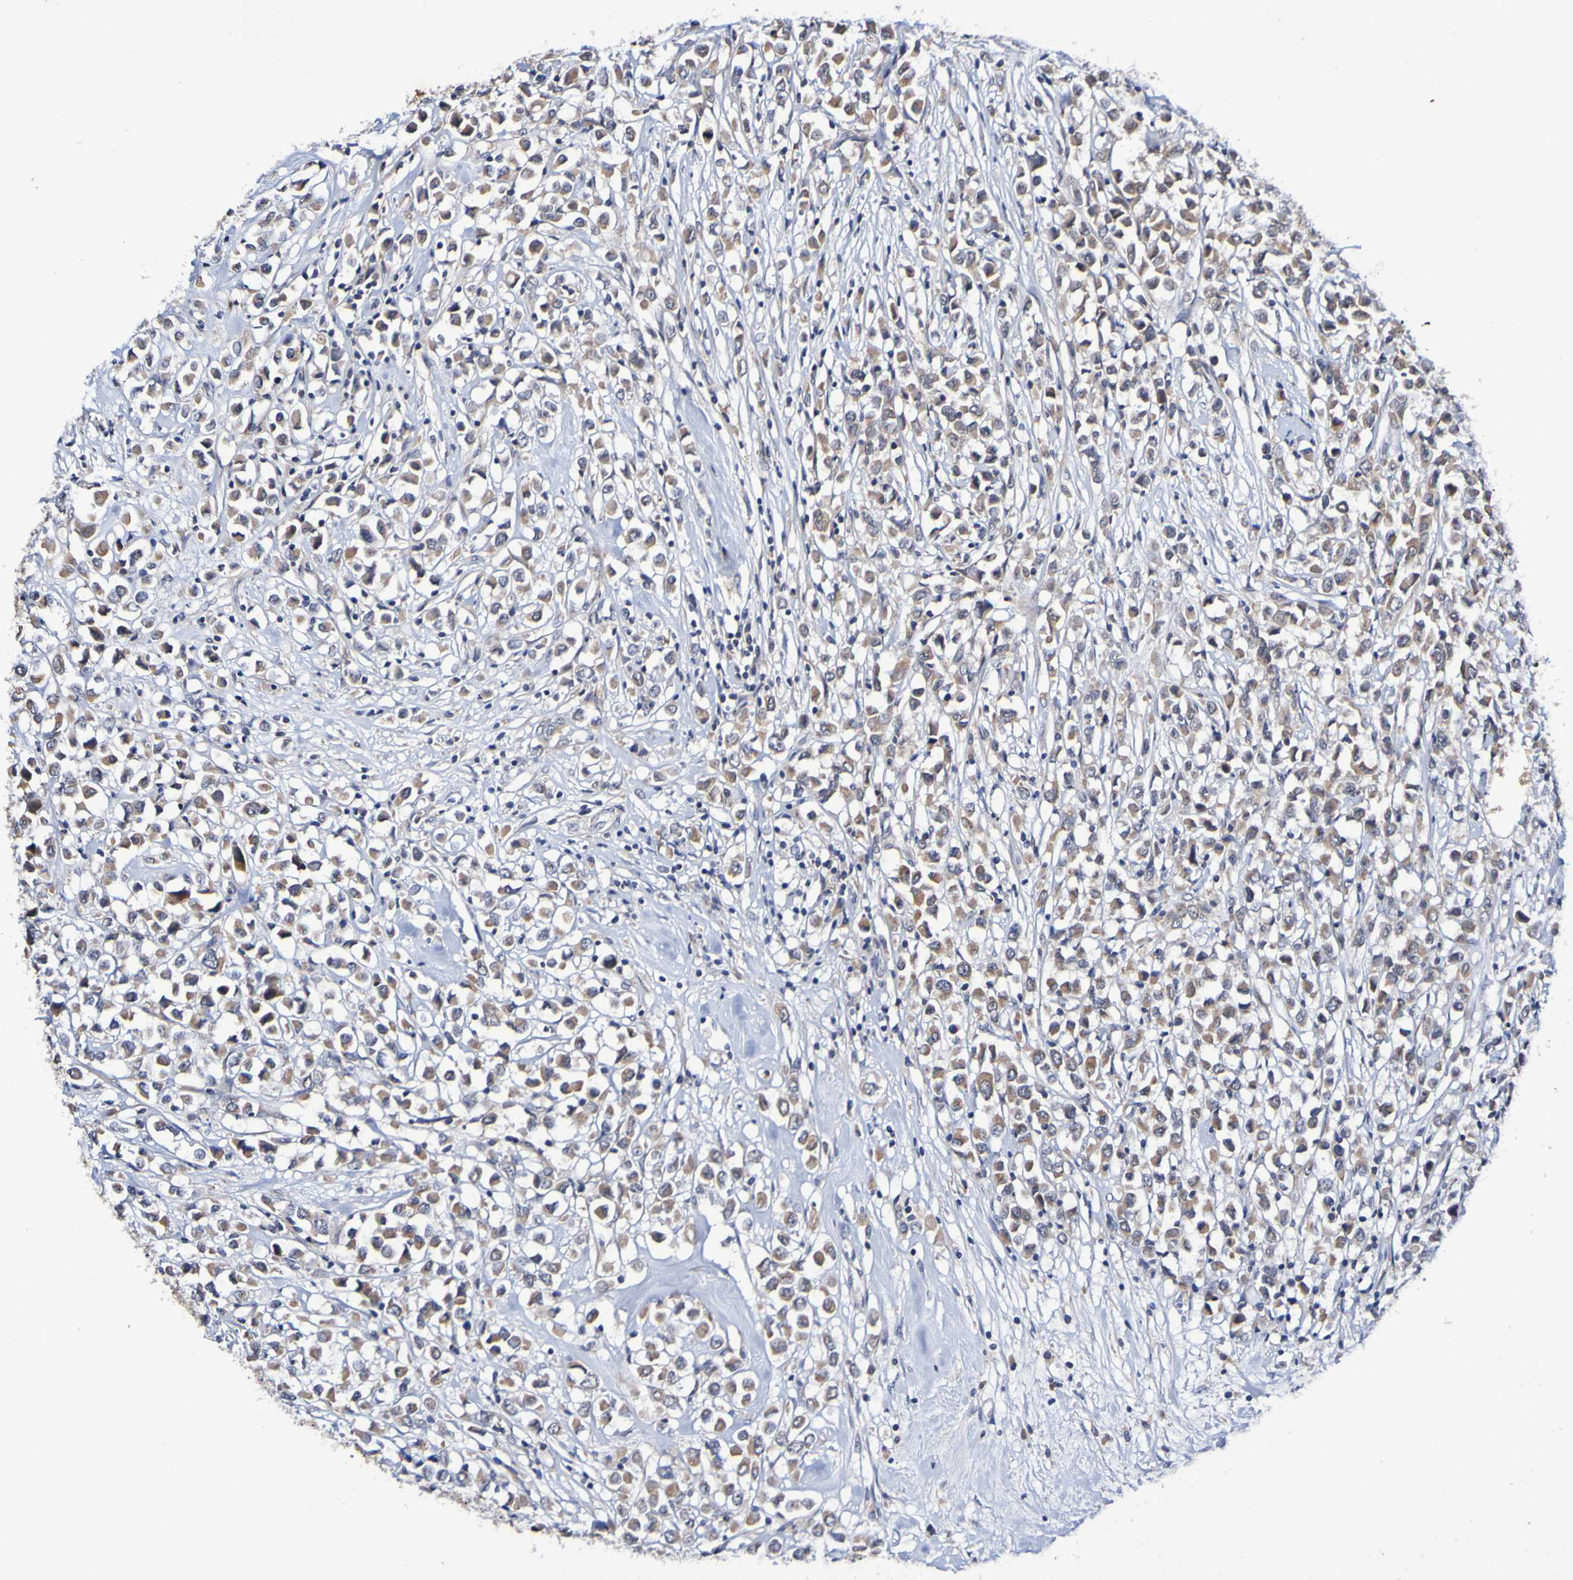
{"staining": {"intensity": "moderate", "quantity": ">75%", "location": "cytoplasmic/membranous"}, "tissue": "breast cancer", "cell_type": "Tumor cells", "image_type": "cancer", "snomed": [{"axis": "morphology", "description": "Duct carcinoma"}, {"axis": "topography", "description": "Breast"}], "caption": "Immunohistochemical staining of human invasive ductal carcinoma (breast) exhibits medium levels of moderate cytoplasmic/membranous protein positivity in about >75% of tumor cells. Using DAB (brown) and hematoxylin (blue) stains, captured at high magnification using brightfield microscopy.", "gene": "PTP4A2", "patient": {"sex": "female", "age": 61}}